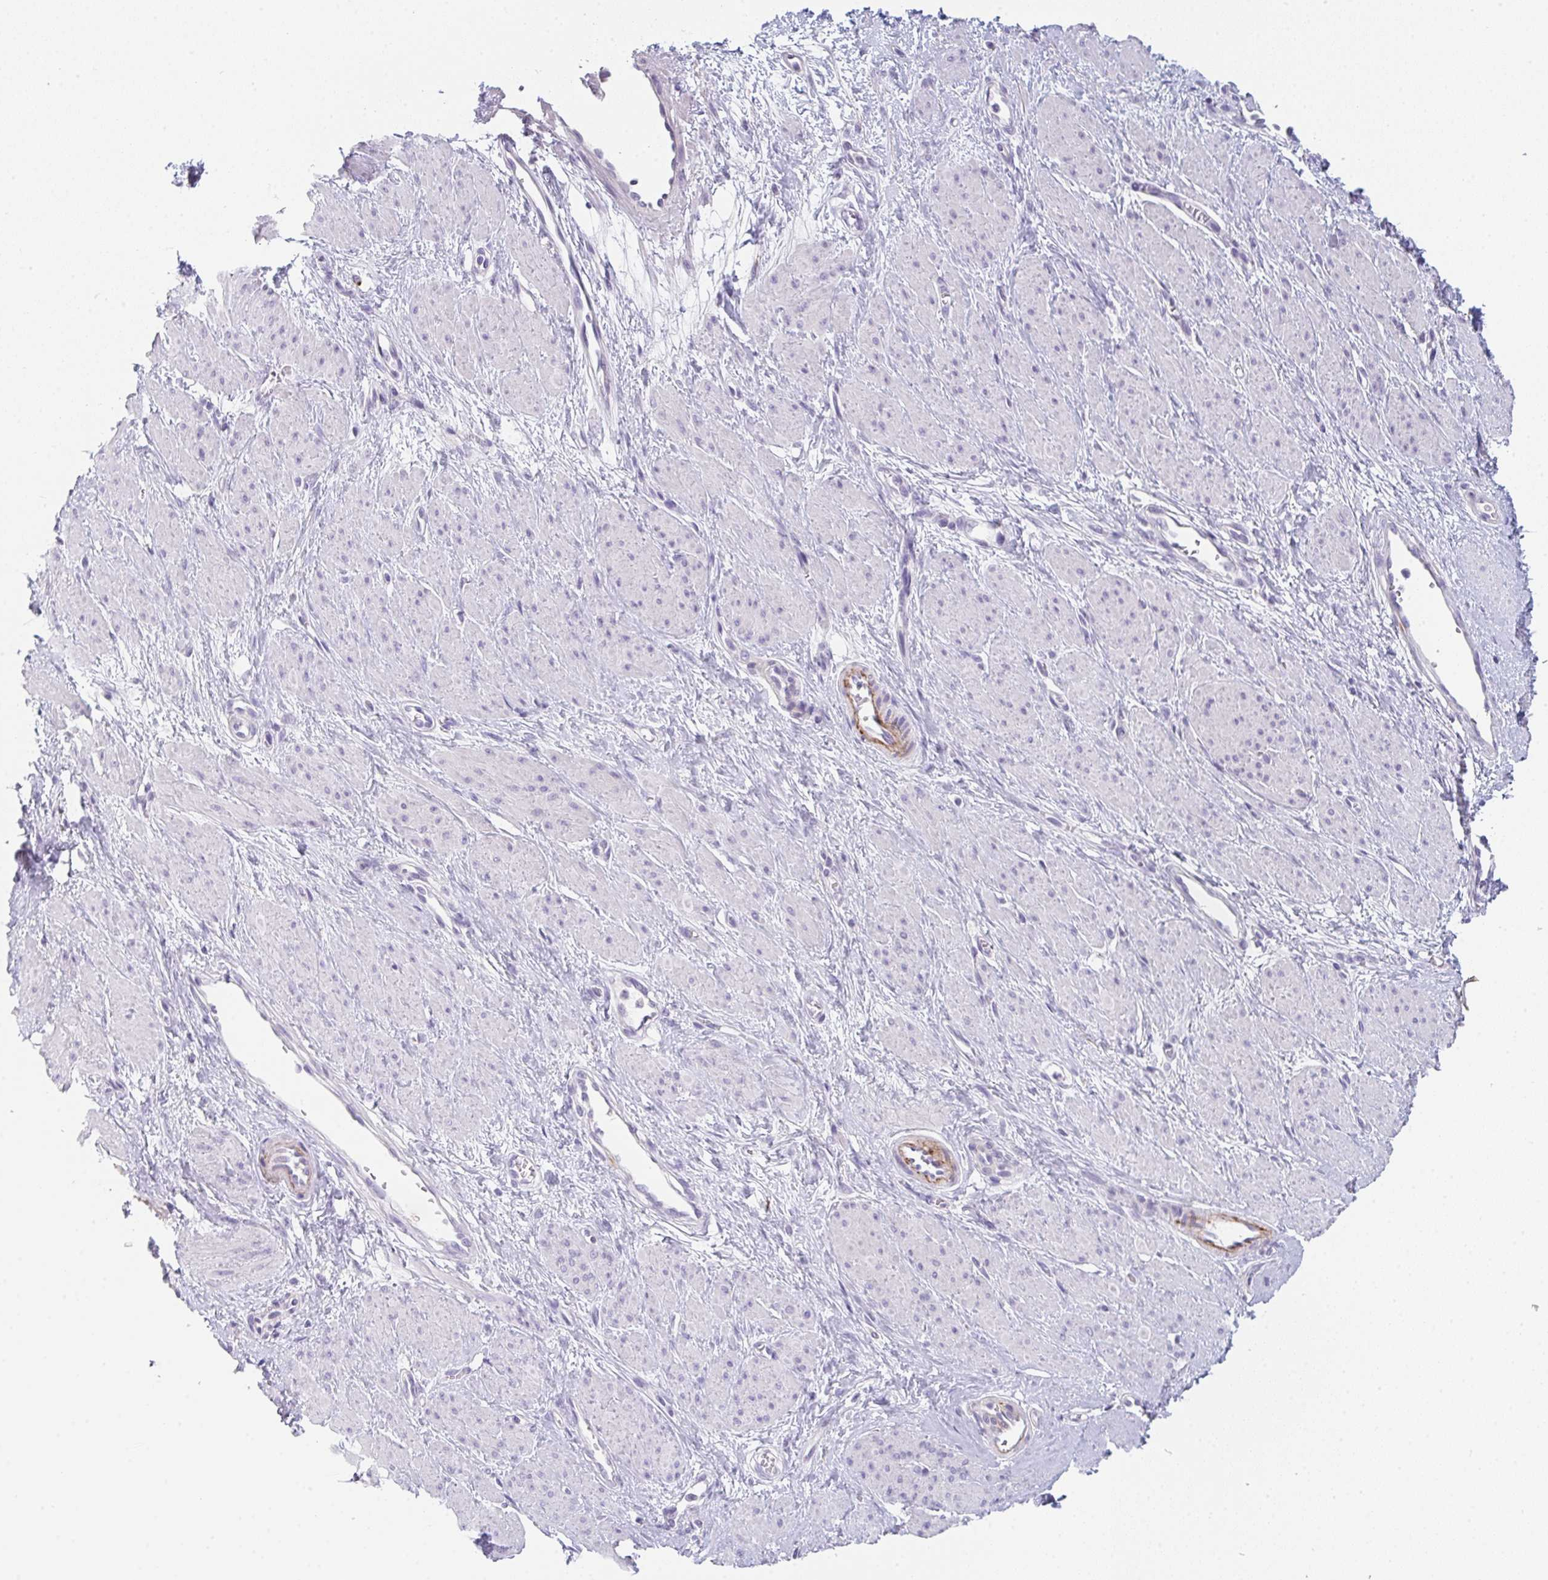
{"staining": {"intensity": "negative", "quantity": "none", "location": "none"}, "tissue": "smooth muscle", "cell_type": "Smooth muscle cells", "image_type": "normal", "snomed": [{"axis": "morphology", "description": "Normal tissue, NOS"}, {"axis": "topography", "description": "Smooth muscle"}, {"axis": "topography", "description": "Uterus"}], "caption": "The histopathology image shows no significant expression in smooth muscle cells of smooth muscle.", "gene": "C1QTNF8", "patient": {"sex": "female", "age": 39}}